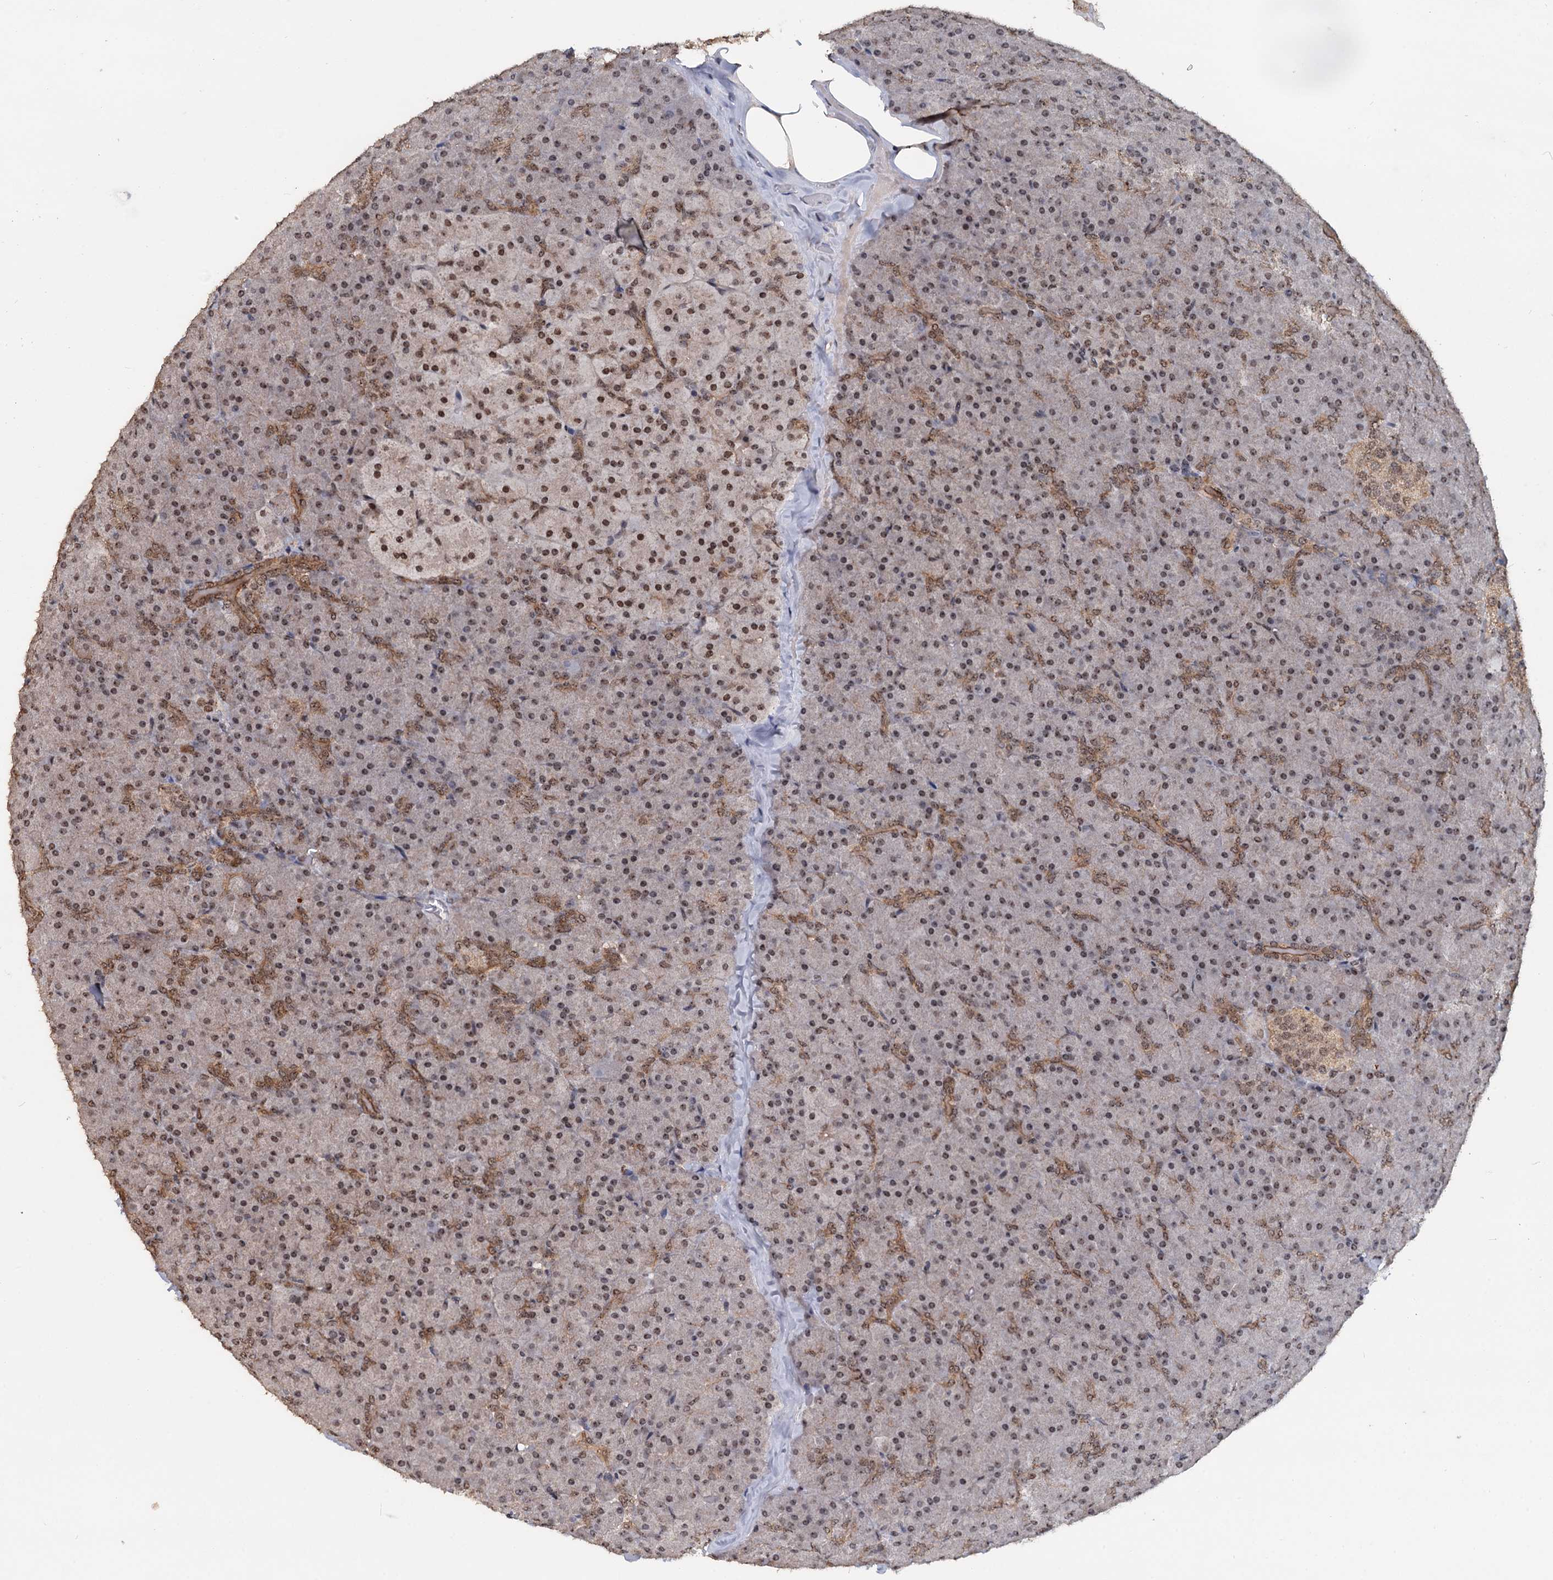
{"staining": {"intensity": "moderate", "quantity": ">75%", "location": "cytoplasmic/membranous,nuclear"}, "tissue": "pancreas", "cell_type": "Exocrine glandular cells", "image_type": "normal", "snomed": [{"axis": "morphology", "description": "Normal tissue, NOS"}, {"axis": "topography", "description": "Pancreas"}], "caption": "The immunohistochemical stain shows moderate cytoplasmic/membranous,nuclear expression in exocrine glandular cells of normal pancreas.", "gene": "FAM216B", "patient": {"sex": "male", "age": 36}}